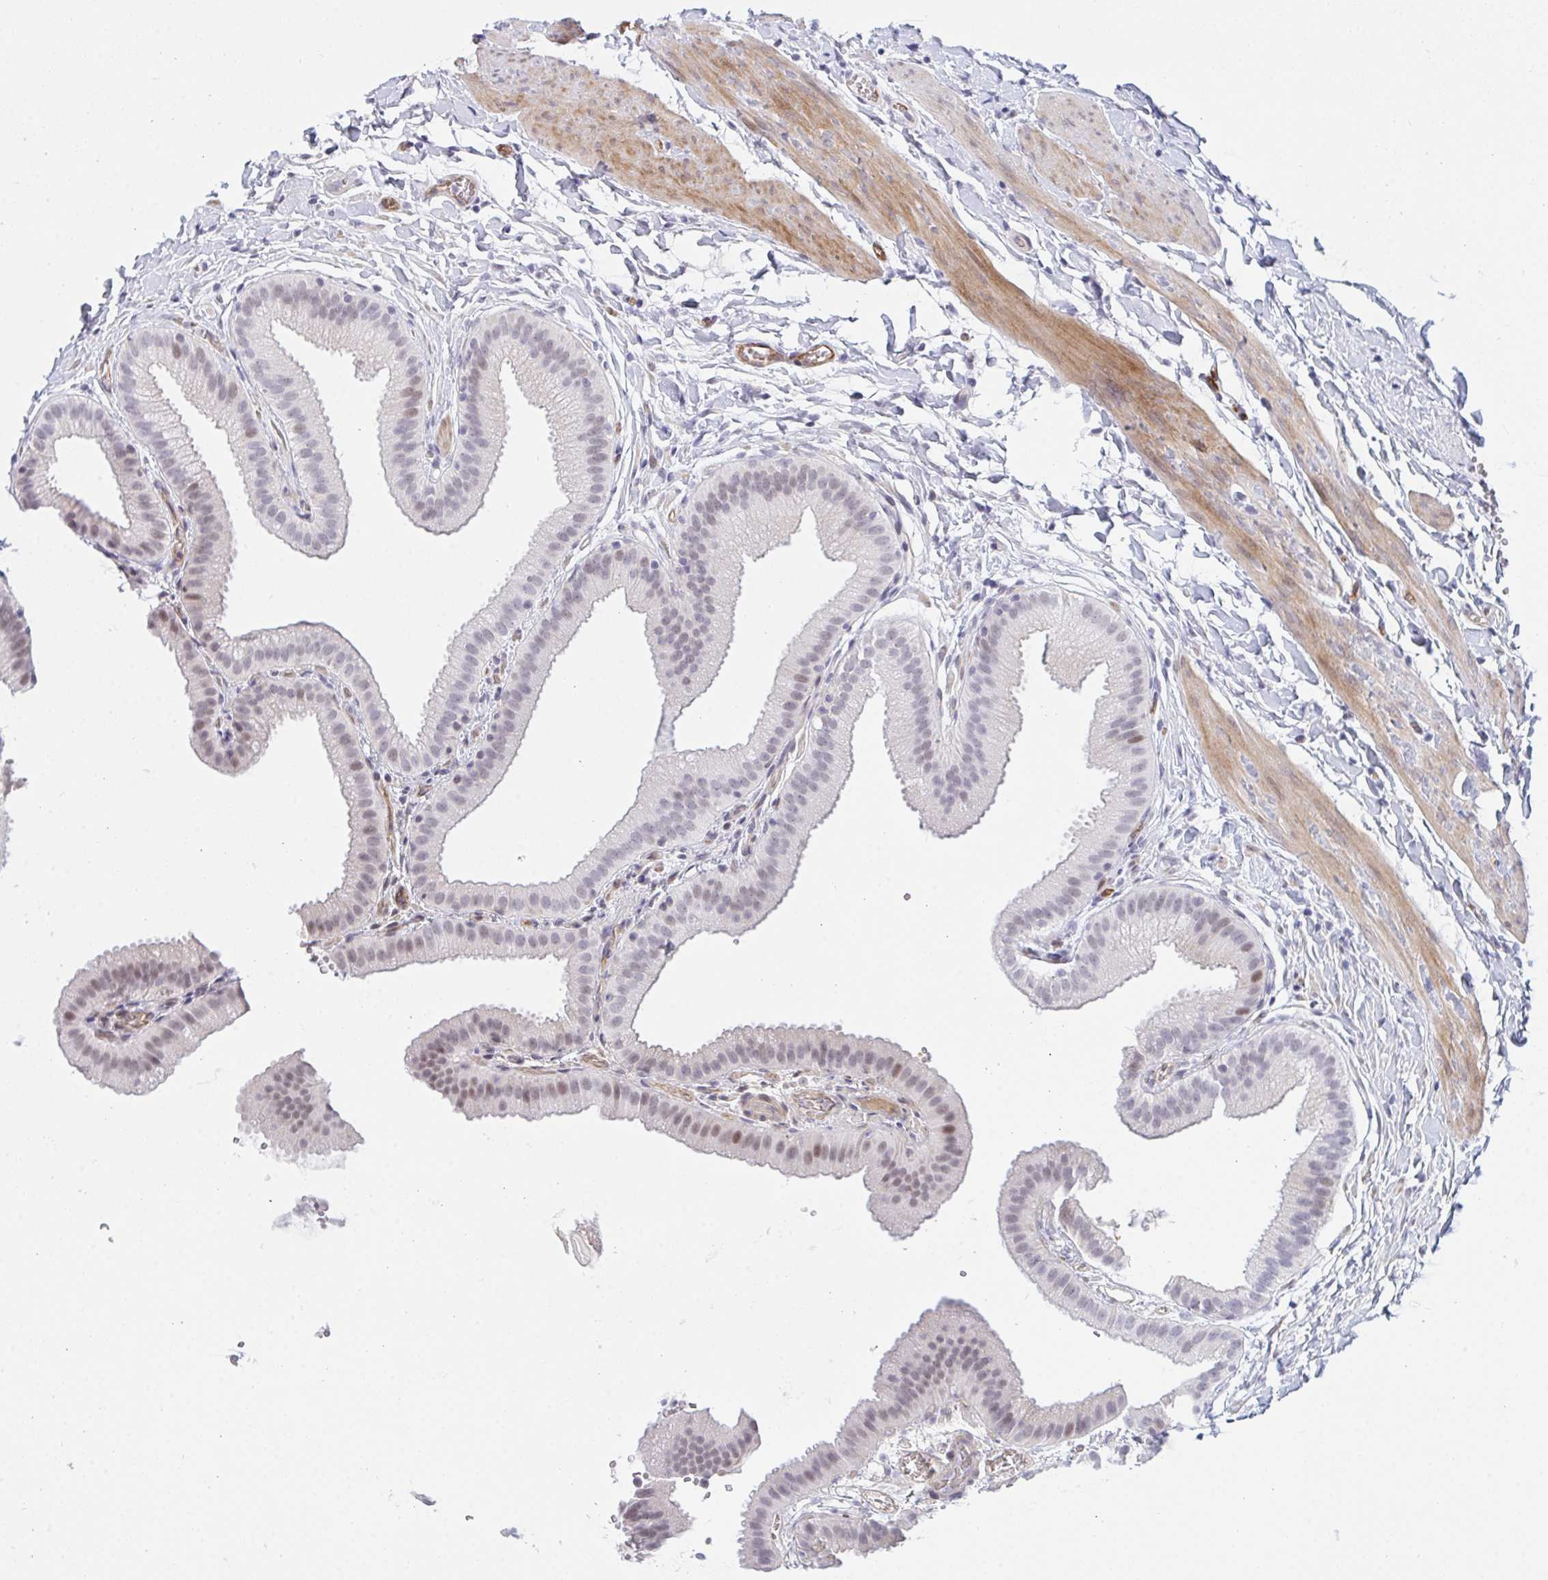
{"staining": {"intensity": "weak", "quantity": "25%-75%", "location": "nuclear"}, "tissue": "gallbladder", "cell_type": "Glandular cells", "image_type": "normal", "snomed": [{"axis": "morphology", "description": "Normal tissue, NOS"}, {"axis": "topography", "description": "Gallbladder"}], "caption": "DAB immunohistochemical staining of benign human gallbladder reveals weak nuclear protein positivity in approximately 25%-75% of glandular cells. (DAB (3,3'-diaminobenzidine) = brown stain, brightfield microscopy at high magnification).", "gene": "DSCAML1", "patient": {"sex": "female", "age": 63}}